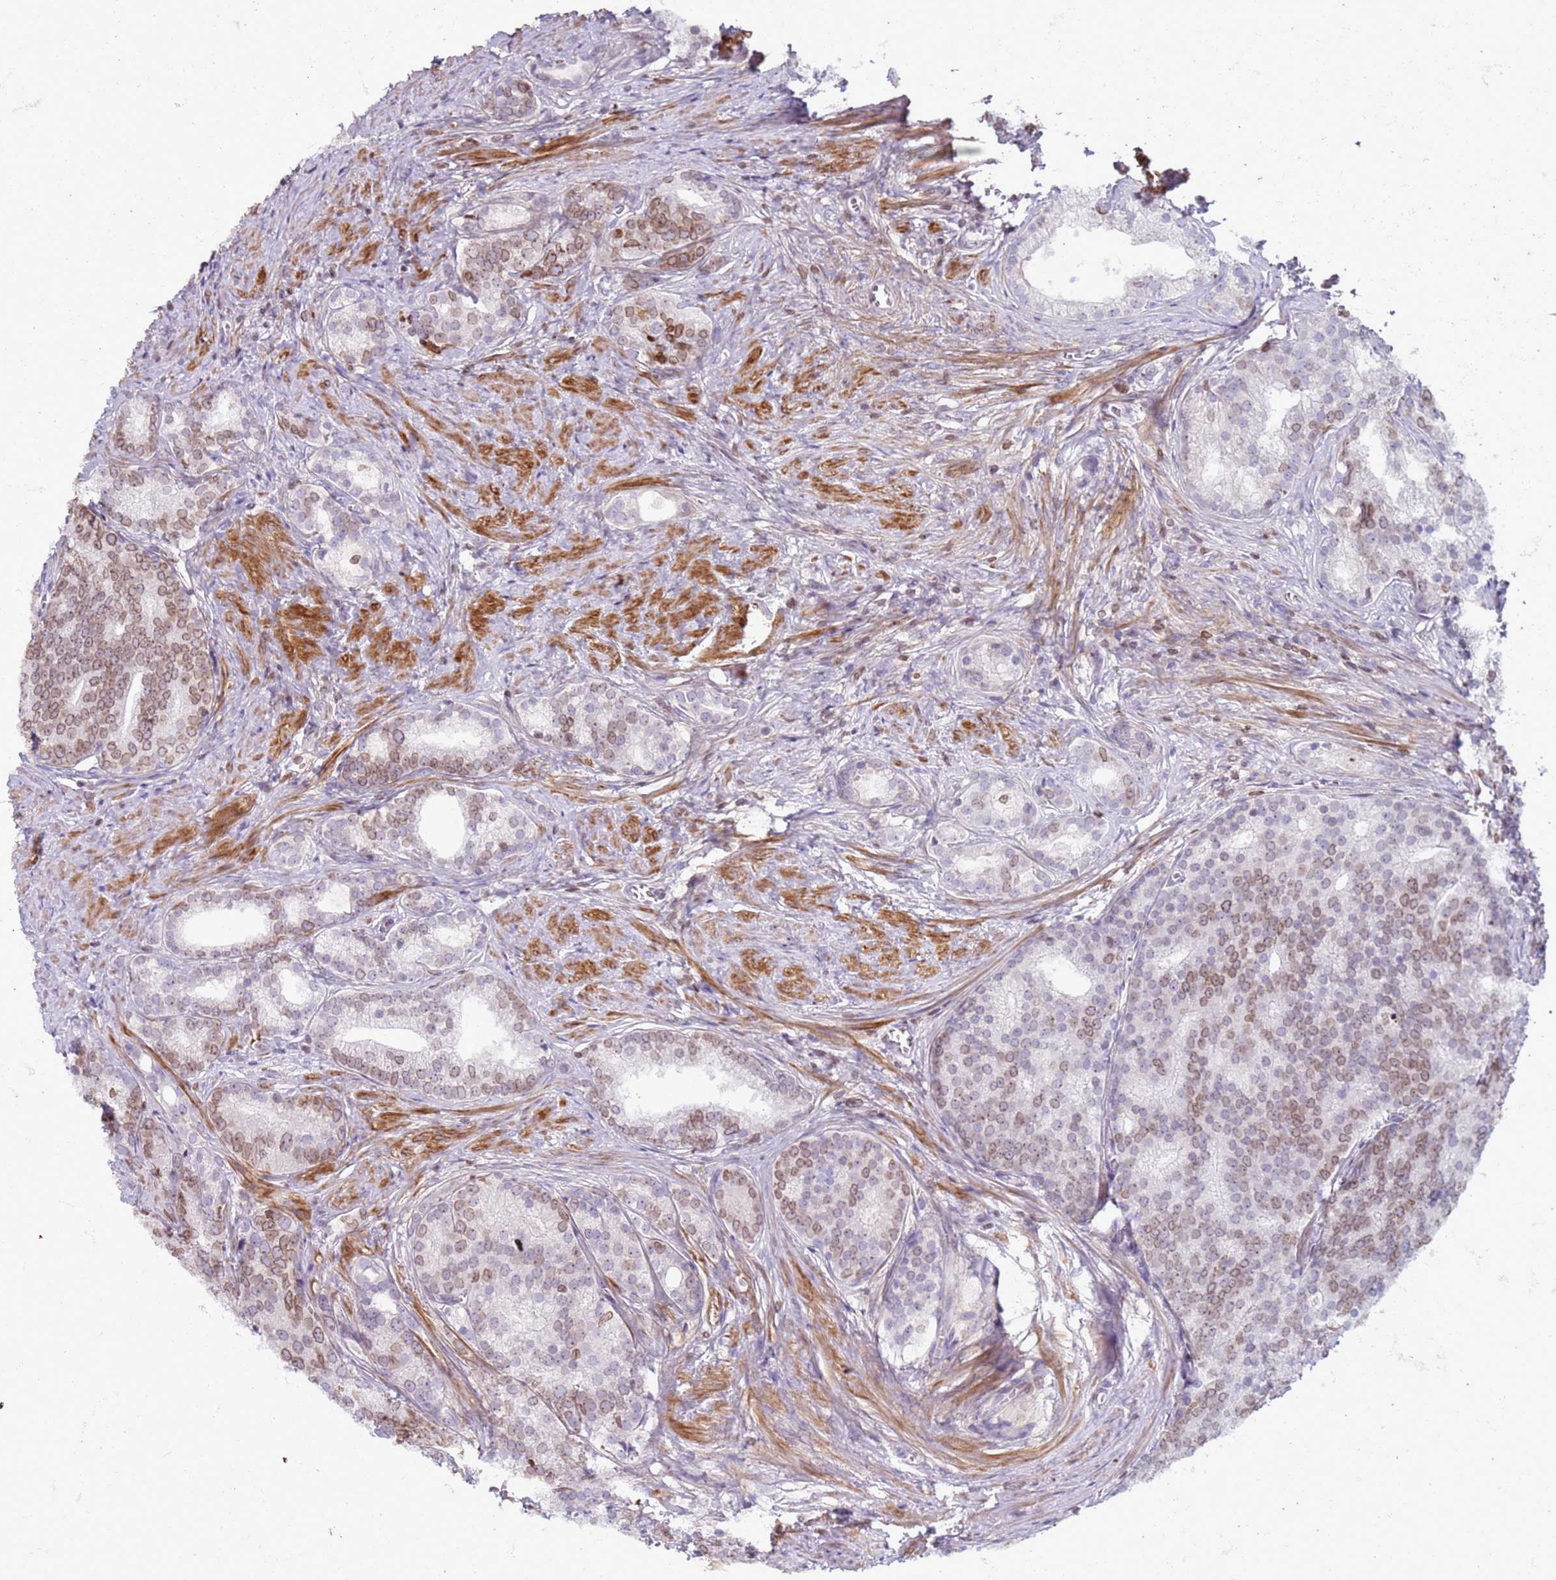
{"staining": {"intensity": "moderate", "quantity": "25%-75%", "location": "cytoplasmic/membranous,nuclear"}, "tissue": "prostate cancer", "cell_type": "Tumor cells", "image_type": "cancer", "snomed": [{"axis": "morphology", "description": "Adenocarcinoma, Low grade"}, {"axis": "topography", "description": "Prostate"}], "caption": "Moderate cytoplasmic/membranous and nuclear staining for a protein is appreciated in approximately 25%-75% of tumor cells of prostate cancer using immunohistochemistry (IHC).", "gene": "METTL25B", "patient": {"sex": "male", "age": 71}}